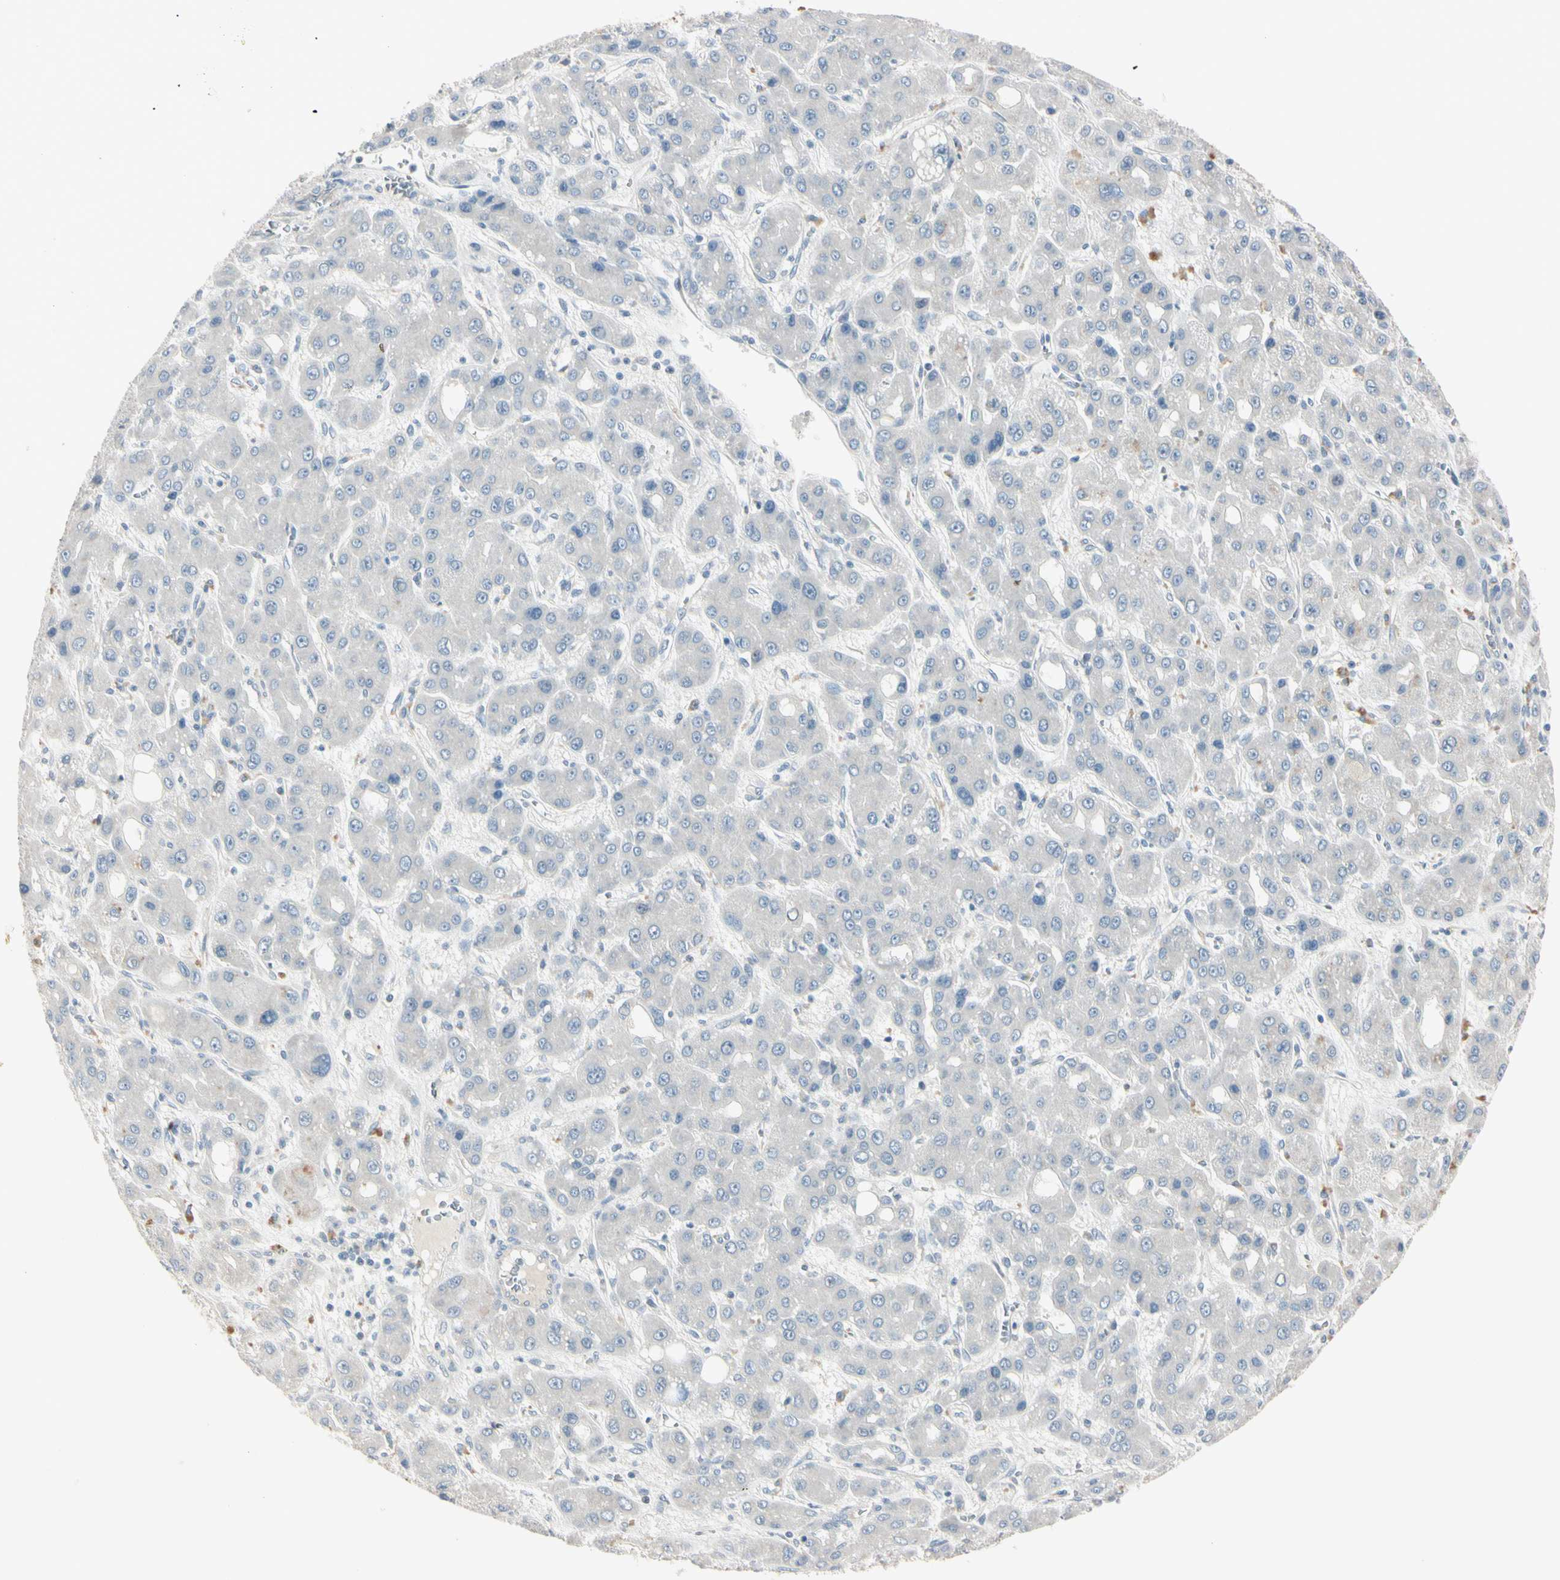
{"staining": {"intensity": "negative", "quantity": "none", "location": "none"}, "tissue": "liver cancer", "cell_type": "Tumor cells", "image_type": "cancer", "snomed": [{"axis": "morphology", "description": "Carcinoma, Hepatocellular, NOS"}, {"axis": "topography", "description": "Liver"}], "caption": "Liver cancer stained for a protein using IHC exhibits no staining tumor cells.", "gene": "AATK", "patient": {"sex": "male", "age": 55}}